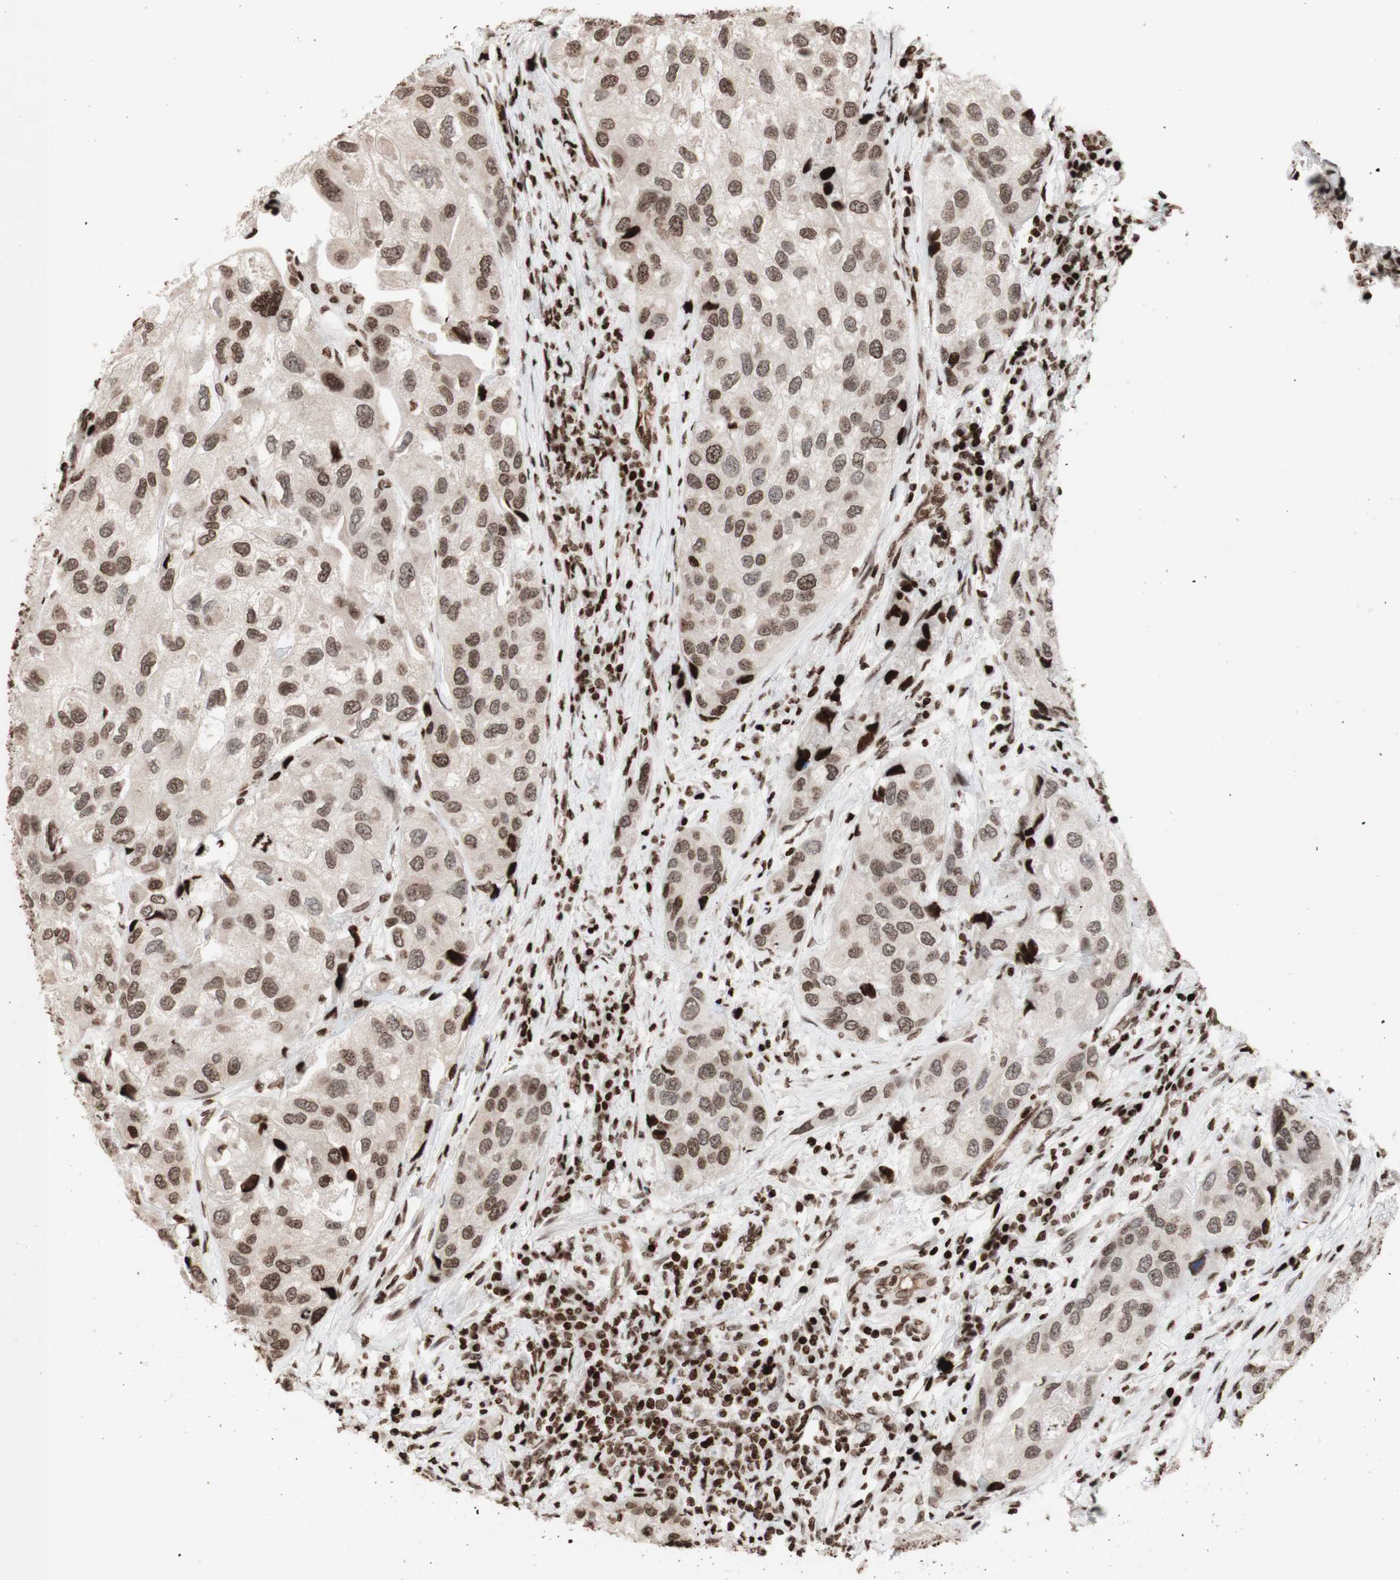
{"staining": {"intensity": "moderate", "quantity": ">75%", "location": "nuclear"}, "tissue": "urothelial cancer", "cell_type": "Tumor cells", "image_type": "cancer", "snomed": [{"axis": "morphology", "description": "Urothelial carcinoma, High grade"}, {"axis": "topography", "description": "Urinary bladder"}], "caption": "Immunohistochemical staining of urothelial carcinoma (high-grade) exhibits medium levels of moderate nuclear staining in about >75% of tumor cells.", "gene": "NCAPD2", "patient": {"sex": "female", "age": 64}}